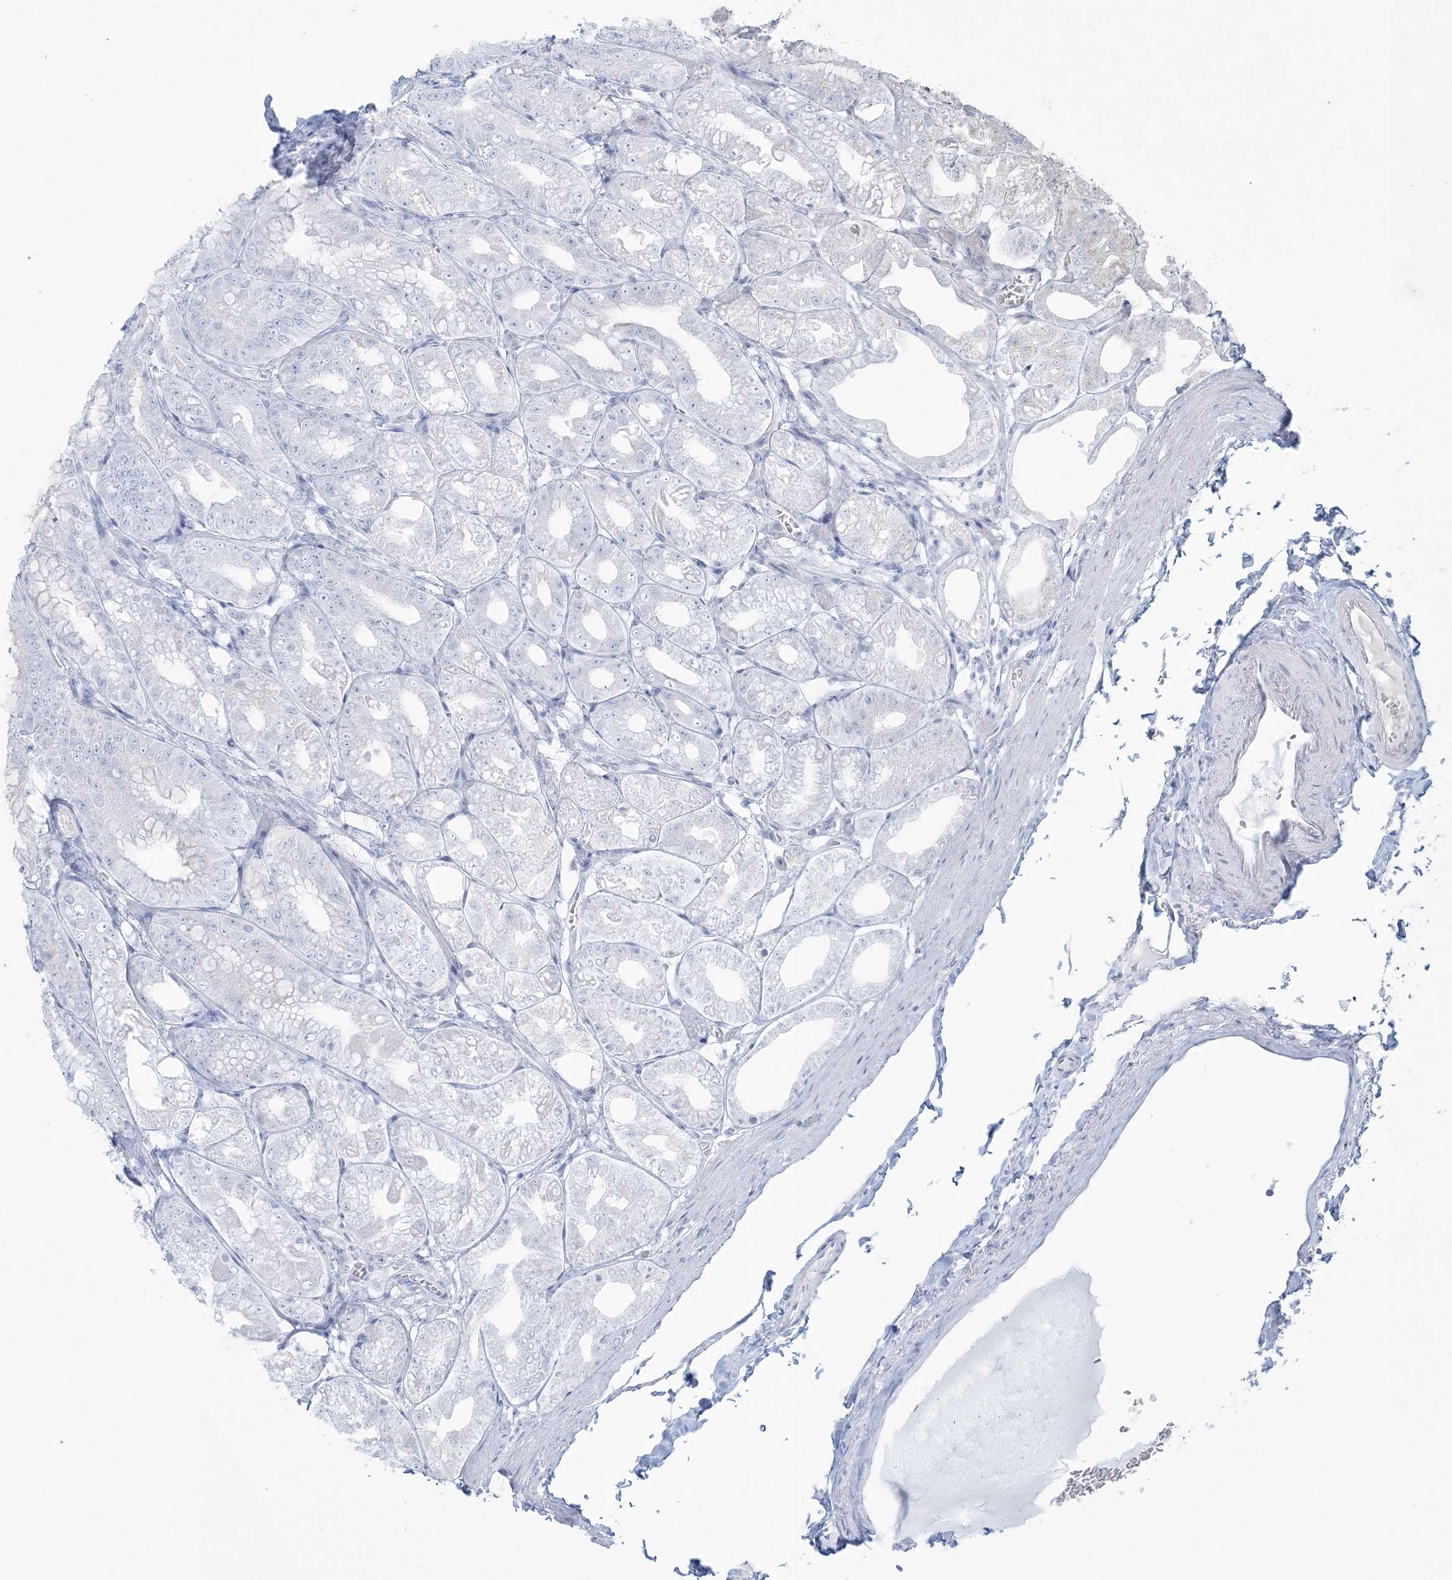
{"staining": {"intensity": "negative", "quantity": "none", "location": "none"}, "tissue": "stomach", "cell_type": "Glandular cells", "image_type": "normal", "snomed": [{"axis": "morphology", "description": "Normal tissue, NOS"}, {"axis": "topography", "description": "Stomach, lower"}], "caption": "A high-resolution micrograph shows immunohistochemistry staining of unremarkable stomach, which demonstrates no significant positivity in glandular cells.", "gene": "ADGB", "patient": {"sex": "male", "age": 71}}